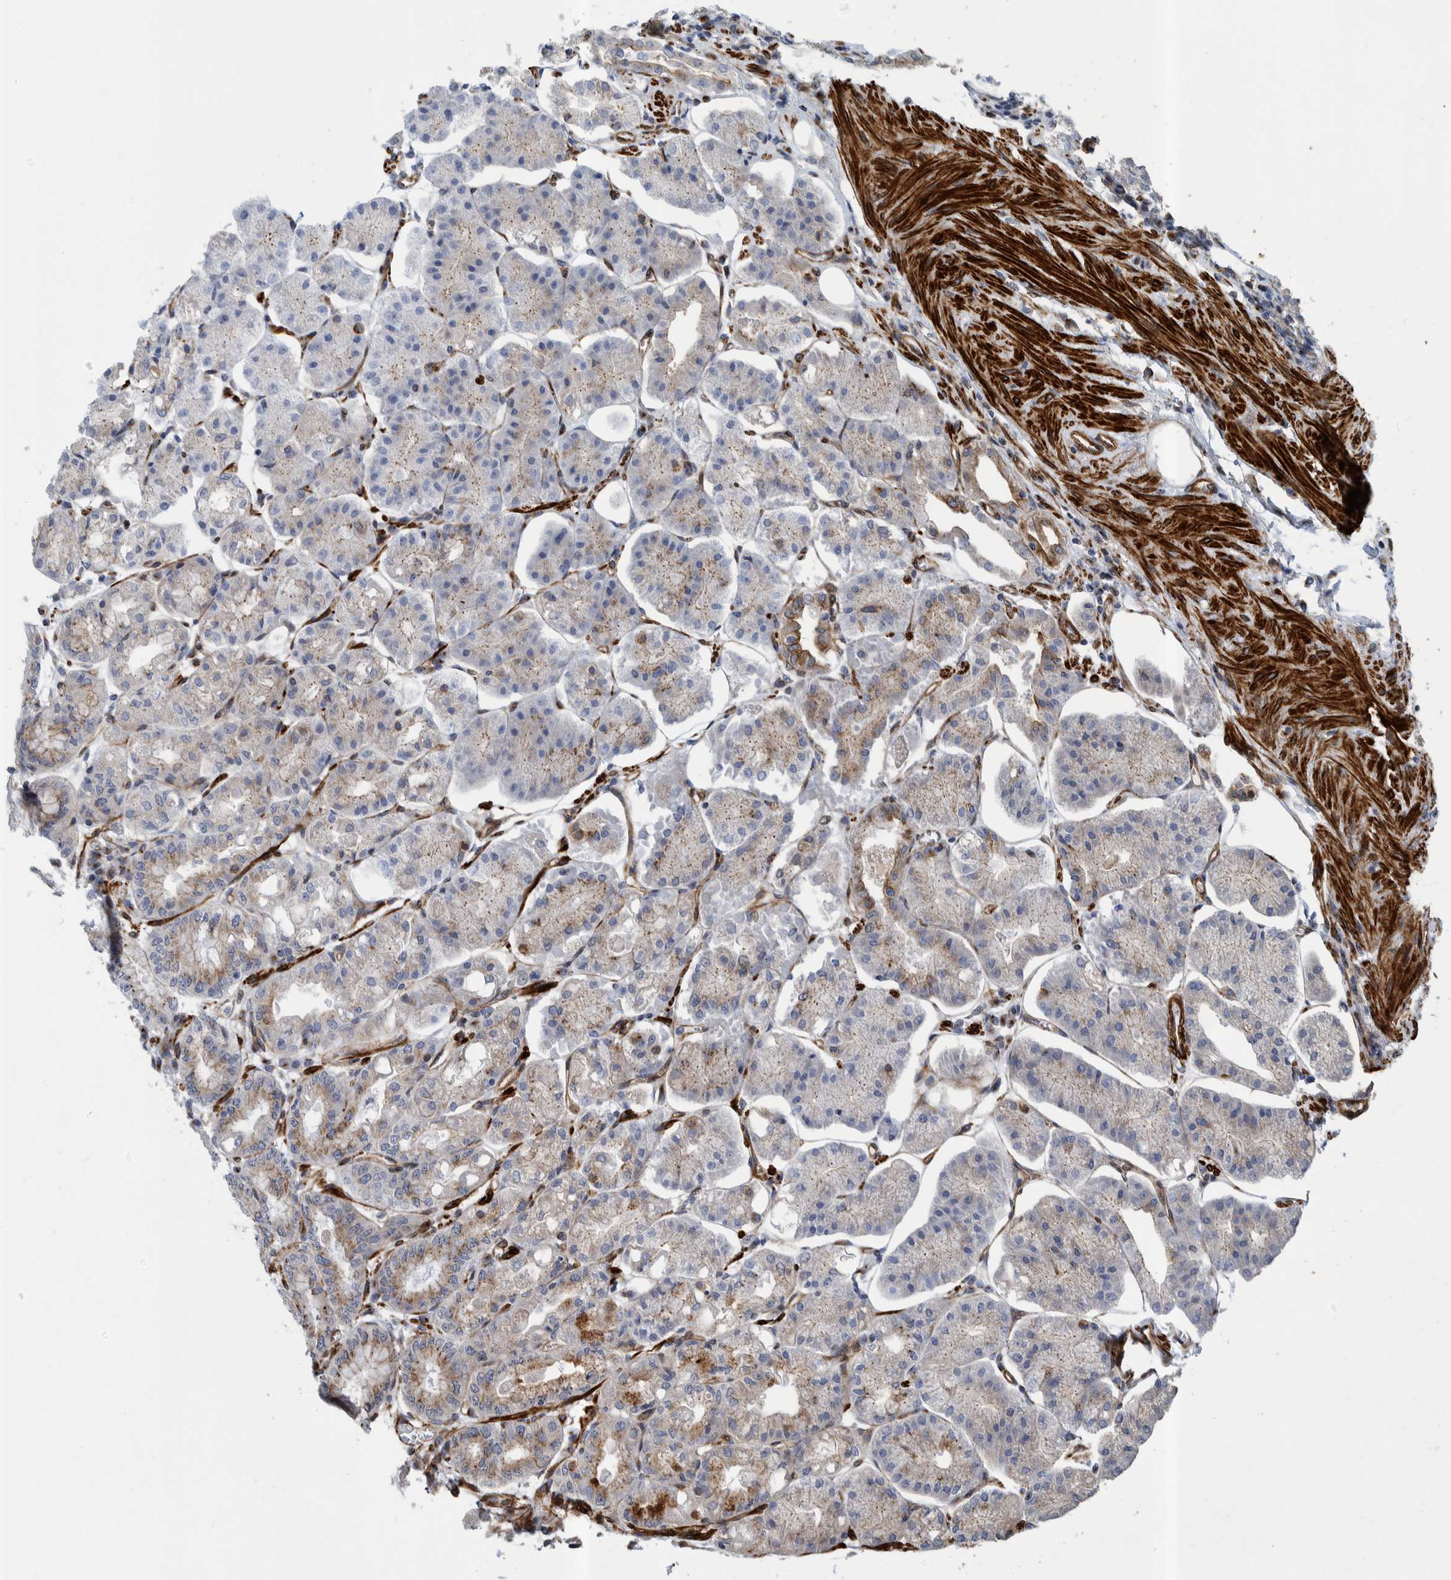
{"staining": {"intensity": "moderate", "quantity": ">75%", "location": "cytoplasmic/membranous"}, "tissue": "stomach", "cell_type": "Glandular cells", "image_type": "normal", "snomed": [{"axis": "morphology", "description": "Normal tissue, NOS"}, {"axis": "topography", "description": "Stomach, lower"}], "caption": "IHC (DAB) staining of unremarkable stomach displays moderate cytoplasmic/membranous protein positivity in about >75% of glandular cells.", "gene": "CCDC57", "patient": {"sex": "male", "age": 71}}